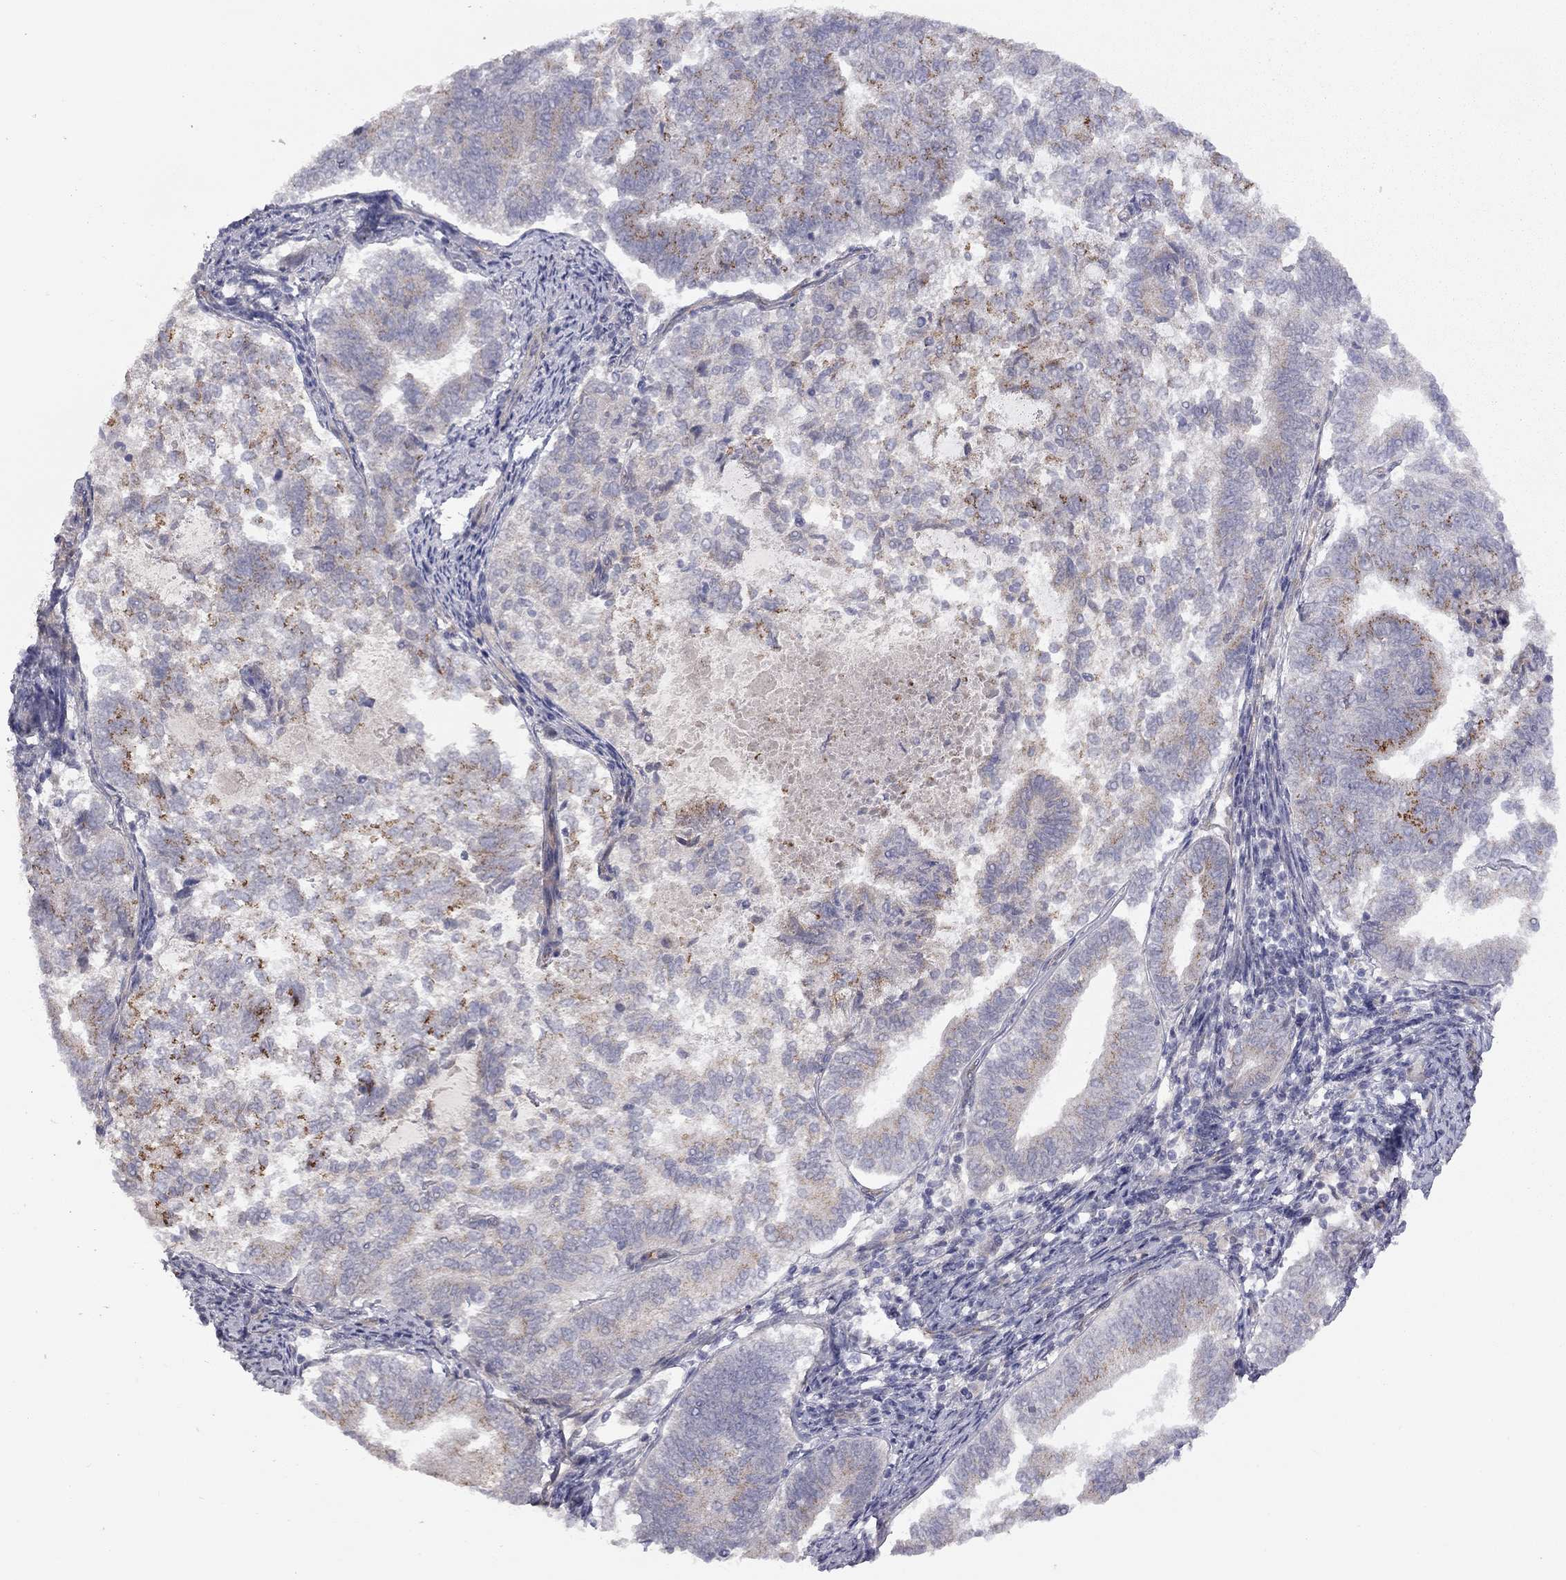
{"staining": {"intensity": "strong", "quantity": "<25%", "location": "cytoplasmic/membranous"}, "tissue": "endometrial cancer", "cell_type": "Tumor cells", "image_type": "cancer", "snomed": [{"axis": "morphology", "description": "Adenocarcinoma, NOS"}, {"axis": "topography", "description": "Endometrium"}], "caption": "Brown immunohistochemical staining in adenocarcinoma (endometrial) displays strong cytoplasmic/membranous positivity in about <25% of tumor cells.", "gene": "EXOC3L2", "patient": {"sex": "female", "age": 65}}